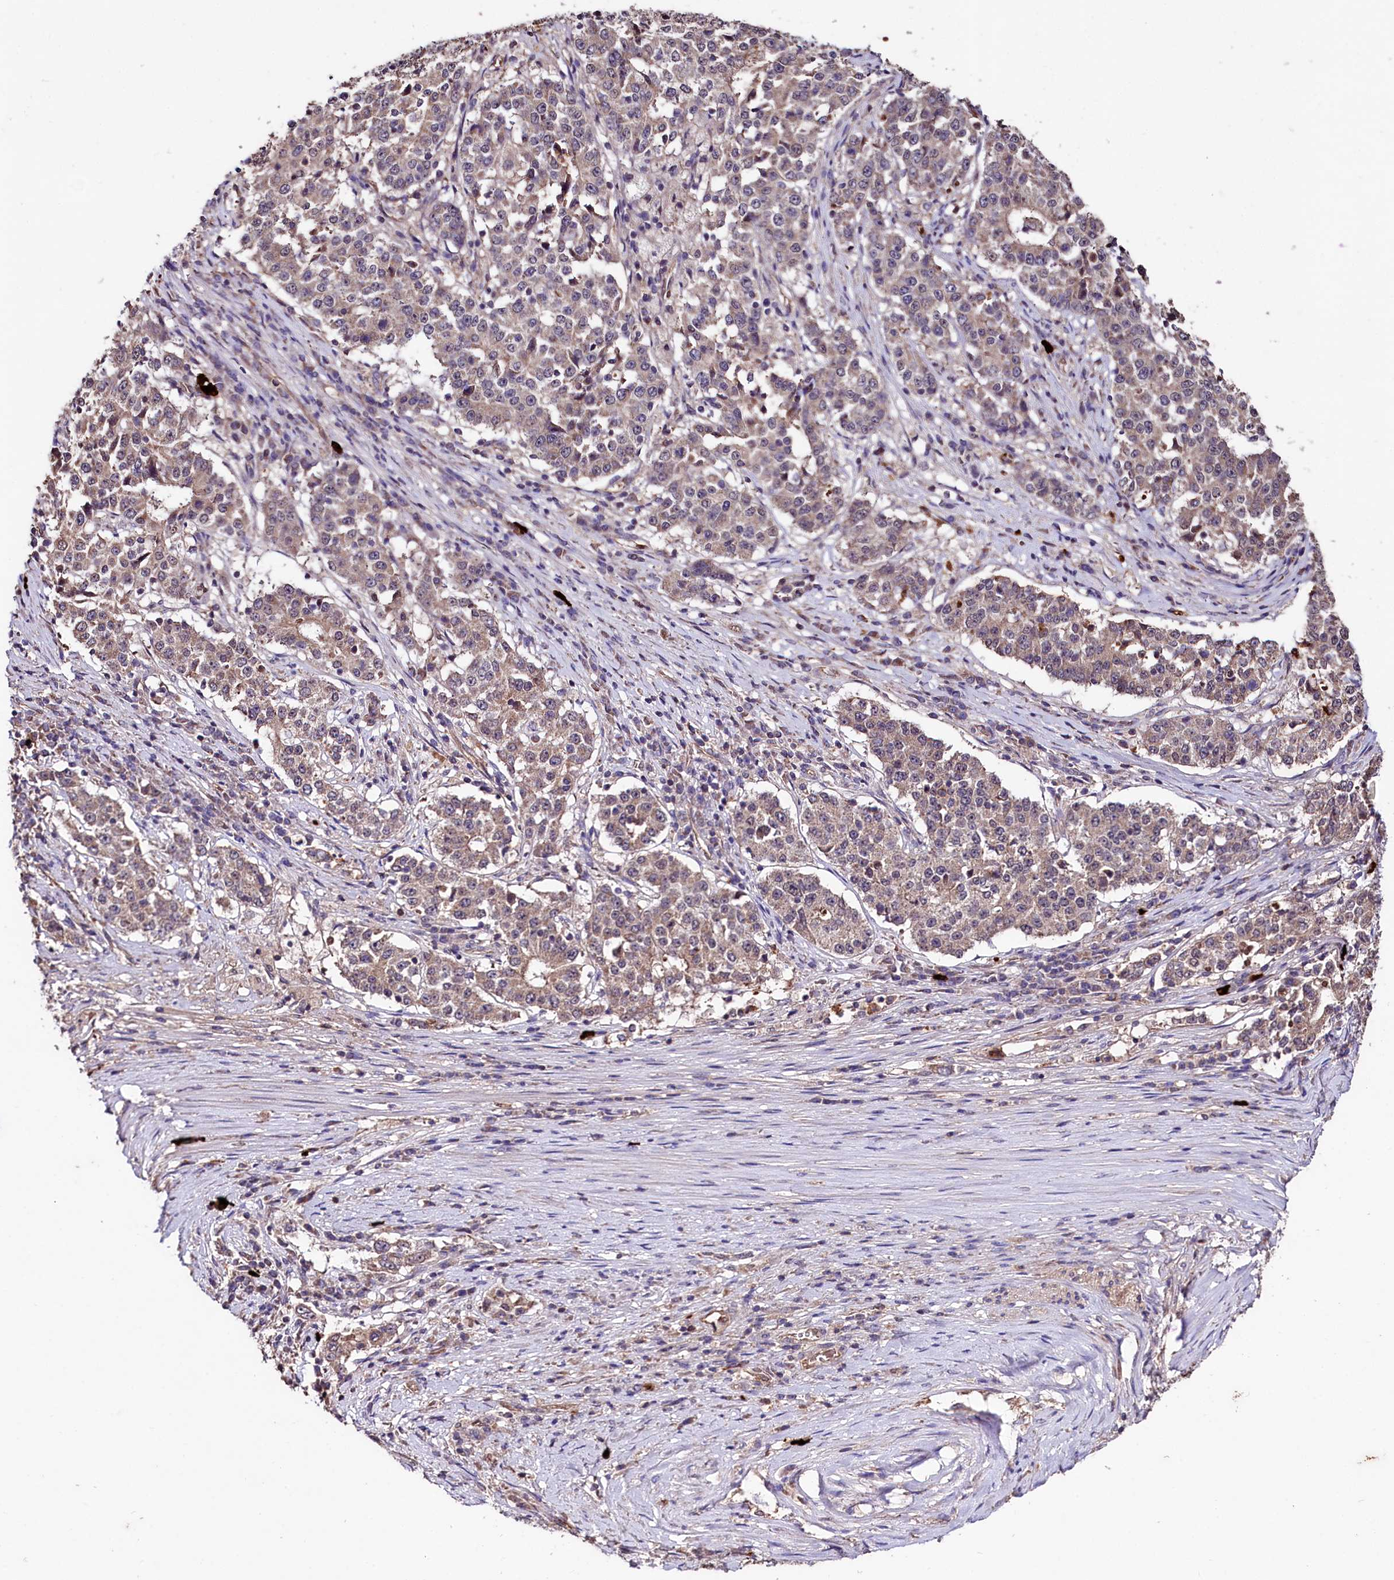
{"staining": {"intensity": "weak", "quantity": "25%-75%", "location": "cytoplasmic/membranous"}, "tissue": "stomach cancer", "cell_type": "Tumor cells", "image_type": "cancer", "snomed": [{"axis": "morphology", "description": "Adenocarcinoma, NOS"}, {"axis": "topography", "description": "Stomach"}], "caption": "A high-resolution micrograph shows immunohistochemistry (IHC) staining of stomach adenocarcinoma, which reveals weak cytoplasmic/membranous expression in about 25%-75% of tumor cells.", "gene": "KLRB1", "patient": {"sex": "male", "age": 59}}